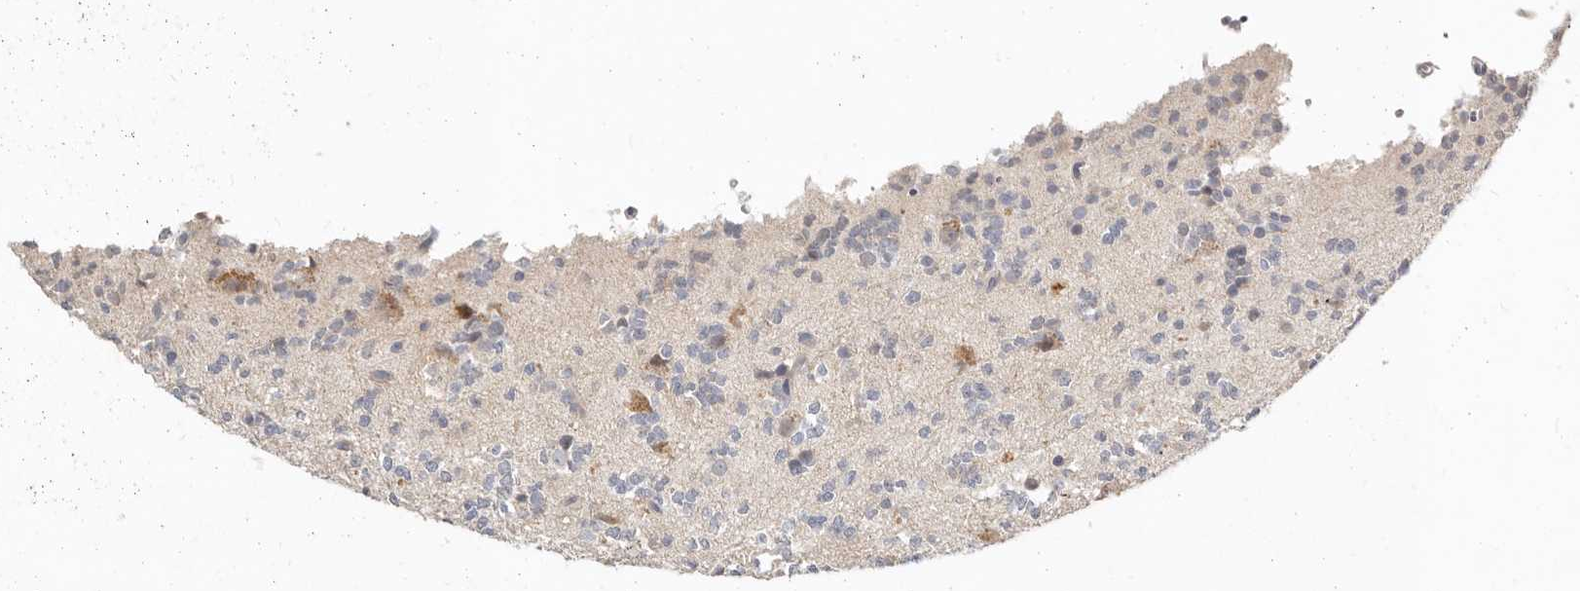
{"staining": {"intensity": "negative", "quantity": "none", "location": "none"}, "tissue": "glioma", "cell_type": "Tumor cells", "image_type": "cancer", "snomed": [{"axis": "morphology", "description": "Glioma, malignant, High grade"}, {"axis": "topography", "description": "Brain"}], "caption": "Immunohistochemistry (IHC) photomicrograph of malignant glioma (high-grade) stained for a protein (brown), which exhibits no staining in tumor cells.", "gene": "TMEM63B", "patient": {"sex": "female", "age": 62}}